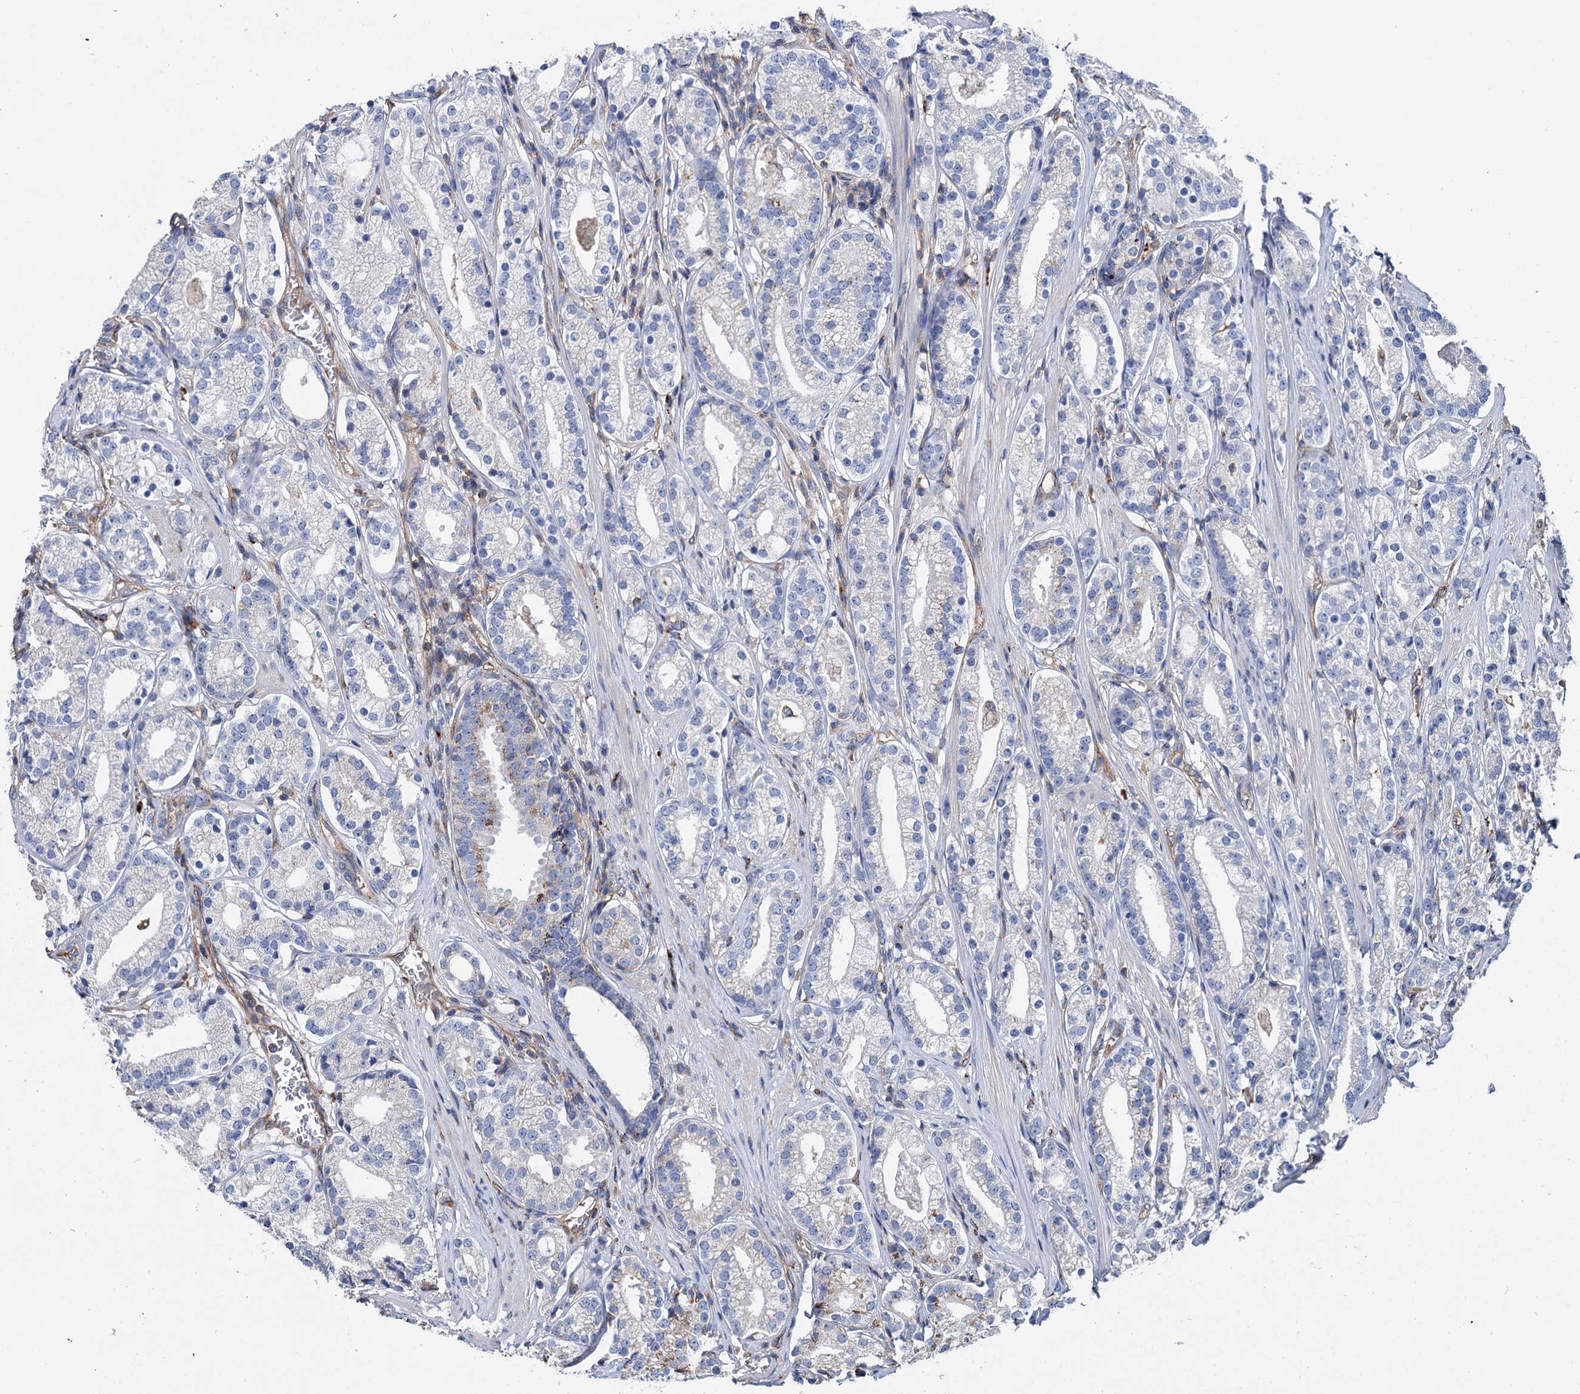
{"staining": {"intensity": "negative", "quantity": "none", "location": "none"}, "tissue": "prostate cancer", "cell_type": "Tumor cells", "image_type": "cancer", "snomed": [{"axis": "morphology", "description": "Adenocarcinoma, High grade"}, {"axis": "topography", "description": "Prostate"}], "caption": "This histopathology image is of prostate cancer stained with immunohistochemistry (IHC) to label a protein in brown with the nuclei are counter-stained blue. There is no positivity in tumor cells. Nuclei are stained in blue.", "gene": "SCPEP1", "patient": {"sex": "male", "age": 69}}